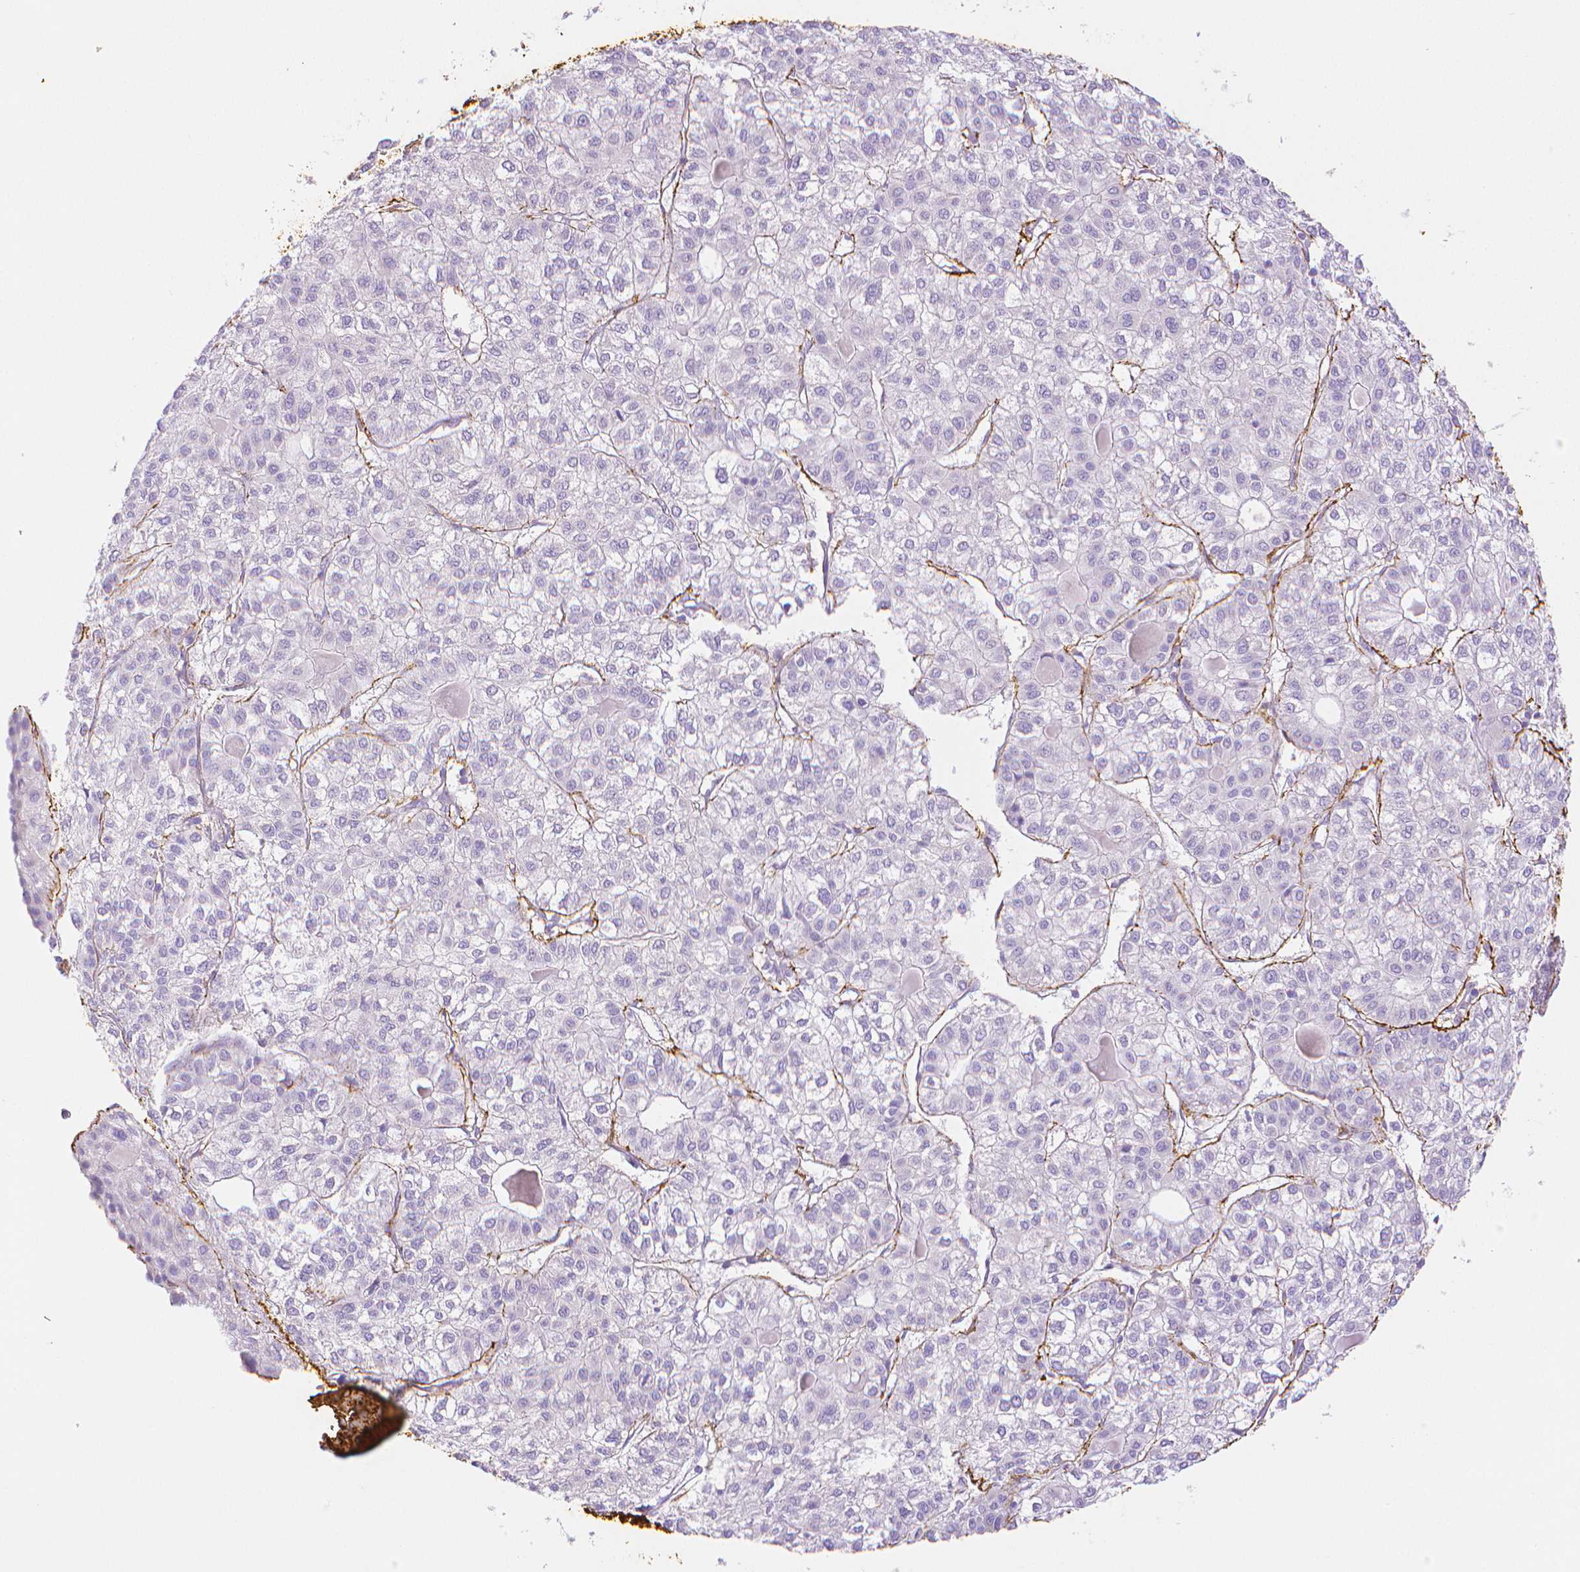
{"staining": {"intensity": "negative", "quantity": "none", "location": "none"}, "tissue": "liver cancer", "cell_type": "Tumor cells", "image_type": "cancer", "snomed": [{"axis": "morphology", "description": "Carcinoma, Hepatocellular, NOS"}, {"axis": "topography", "description": "Liver"}], "caption": "Tumor cells are negative for protein expression in human hepatocellular carcinoma (liver). Nuclei are stained in blue.", "gene": "FBN1", "patient": {"sex": "female", "age": 43}}